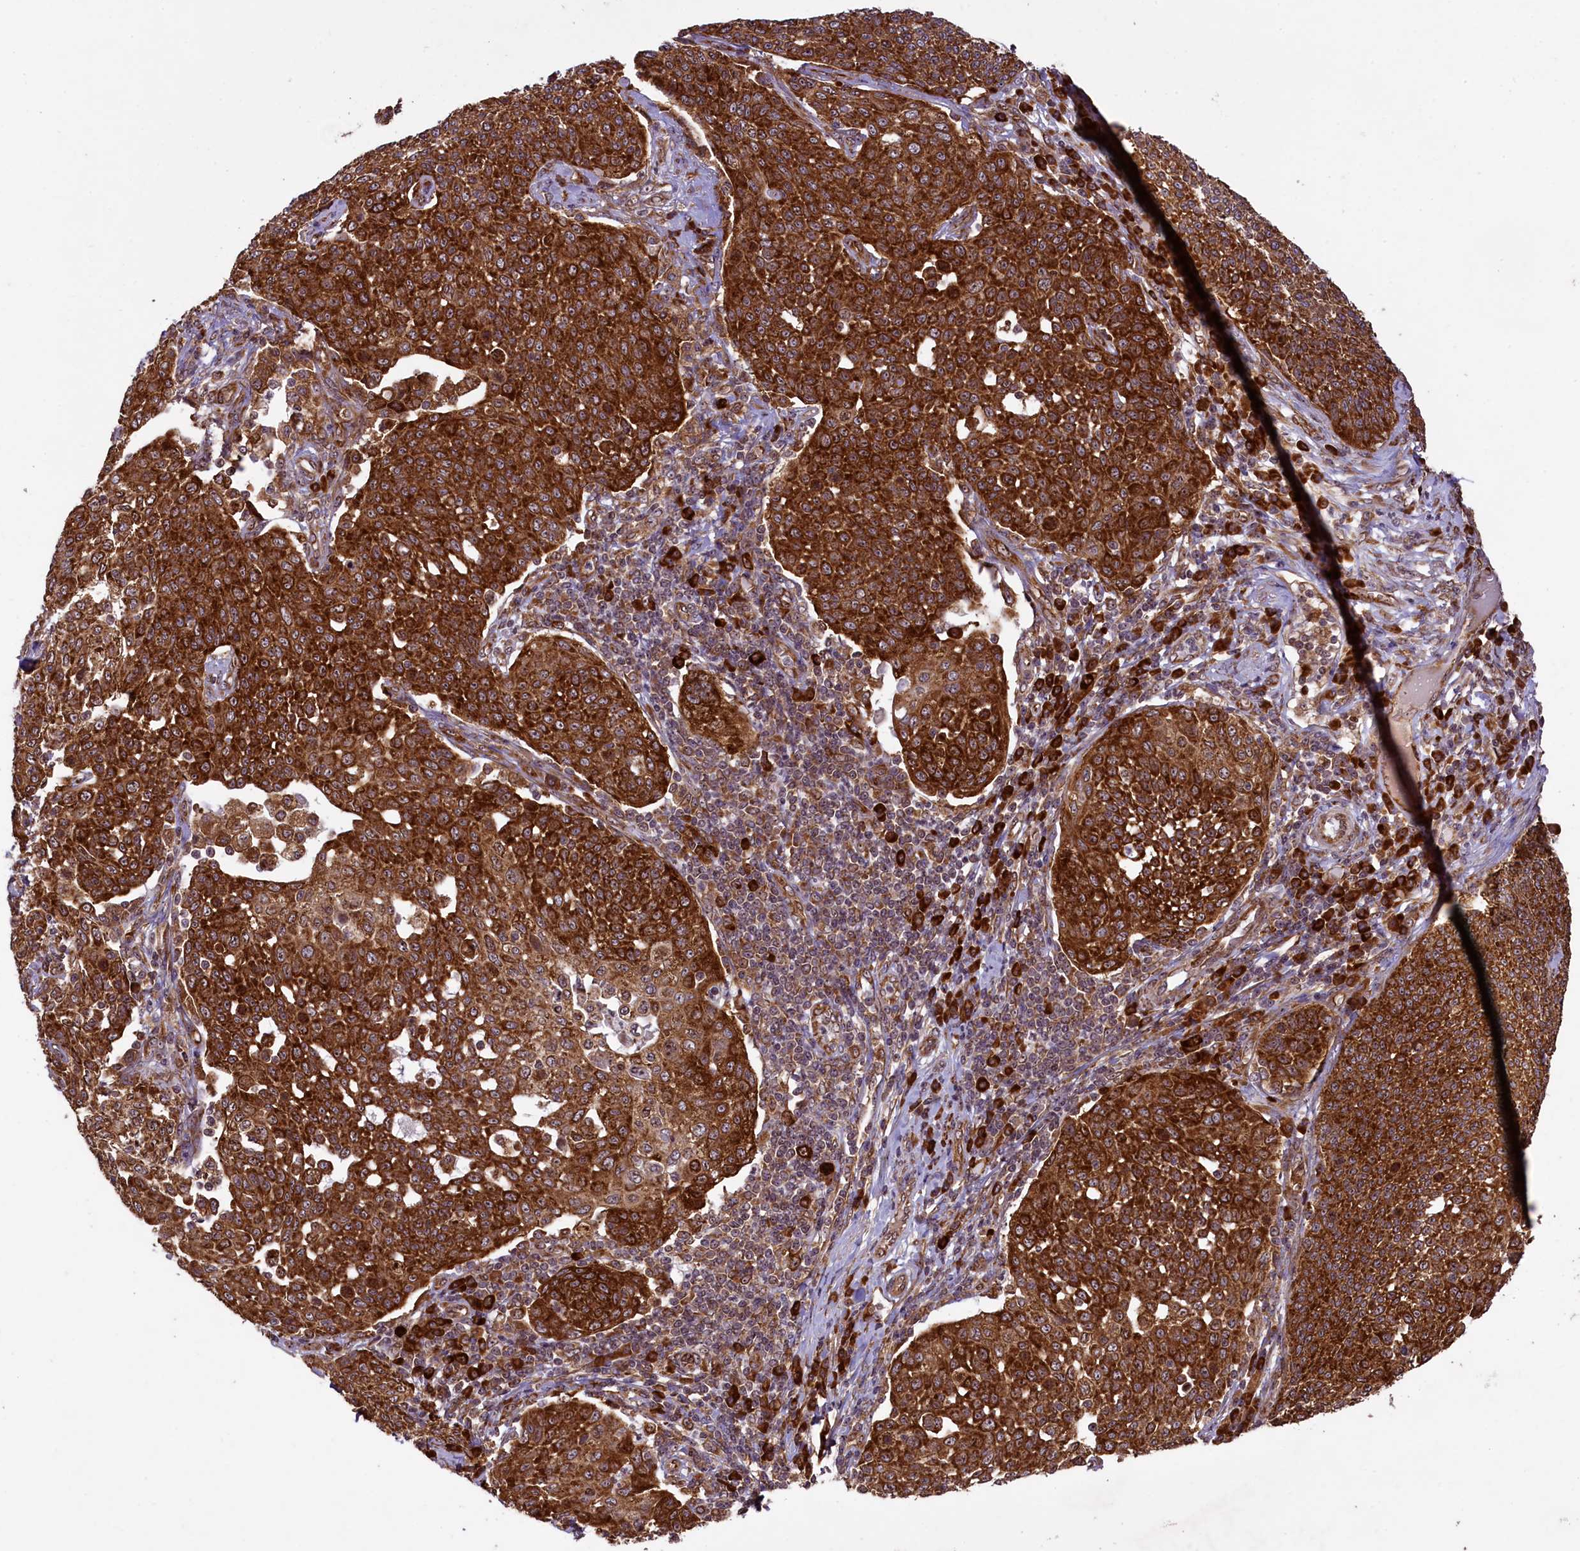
{"staining": {"intensity": "strong", "quantity": ">75%", "location": "cytoplasmic/membranous"}, "tissue": "cervical cancer", "cell_type": "Tumor cells", "image_type": "cancer", "snomed": [{"axis": "morphology", "description": "Squamous cell carcinoma, NOS"}, {"axis": "topography", "description": "Cervix"}], "caption": "Immunohistochemical staining of human cervical cancer (squamous cell carcinoma) shows high levels of strong cytoplasmic/membranous protein positivity in approximately >75% of tumor cells.", "gene": "LARP4", "patient": {"sex": "female", "age": 34}}